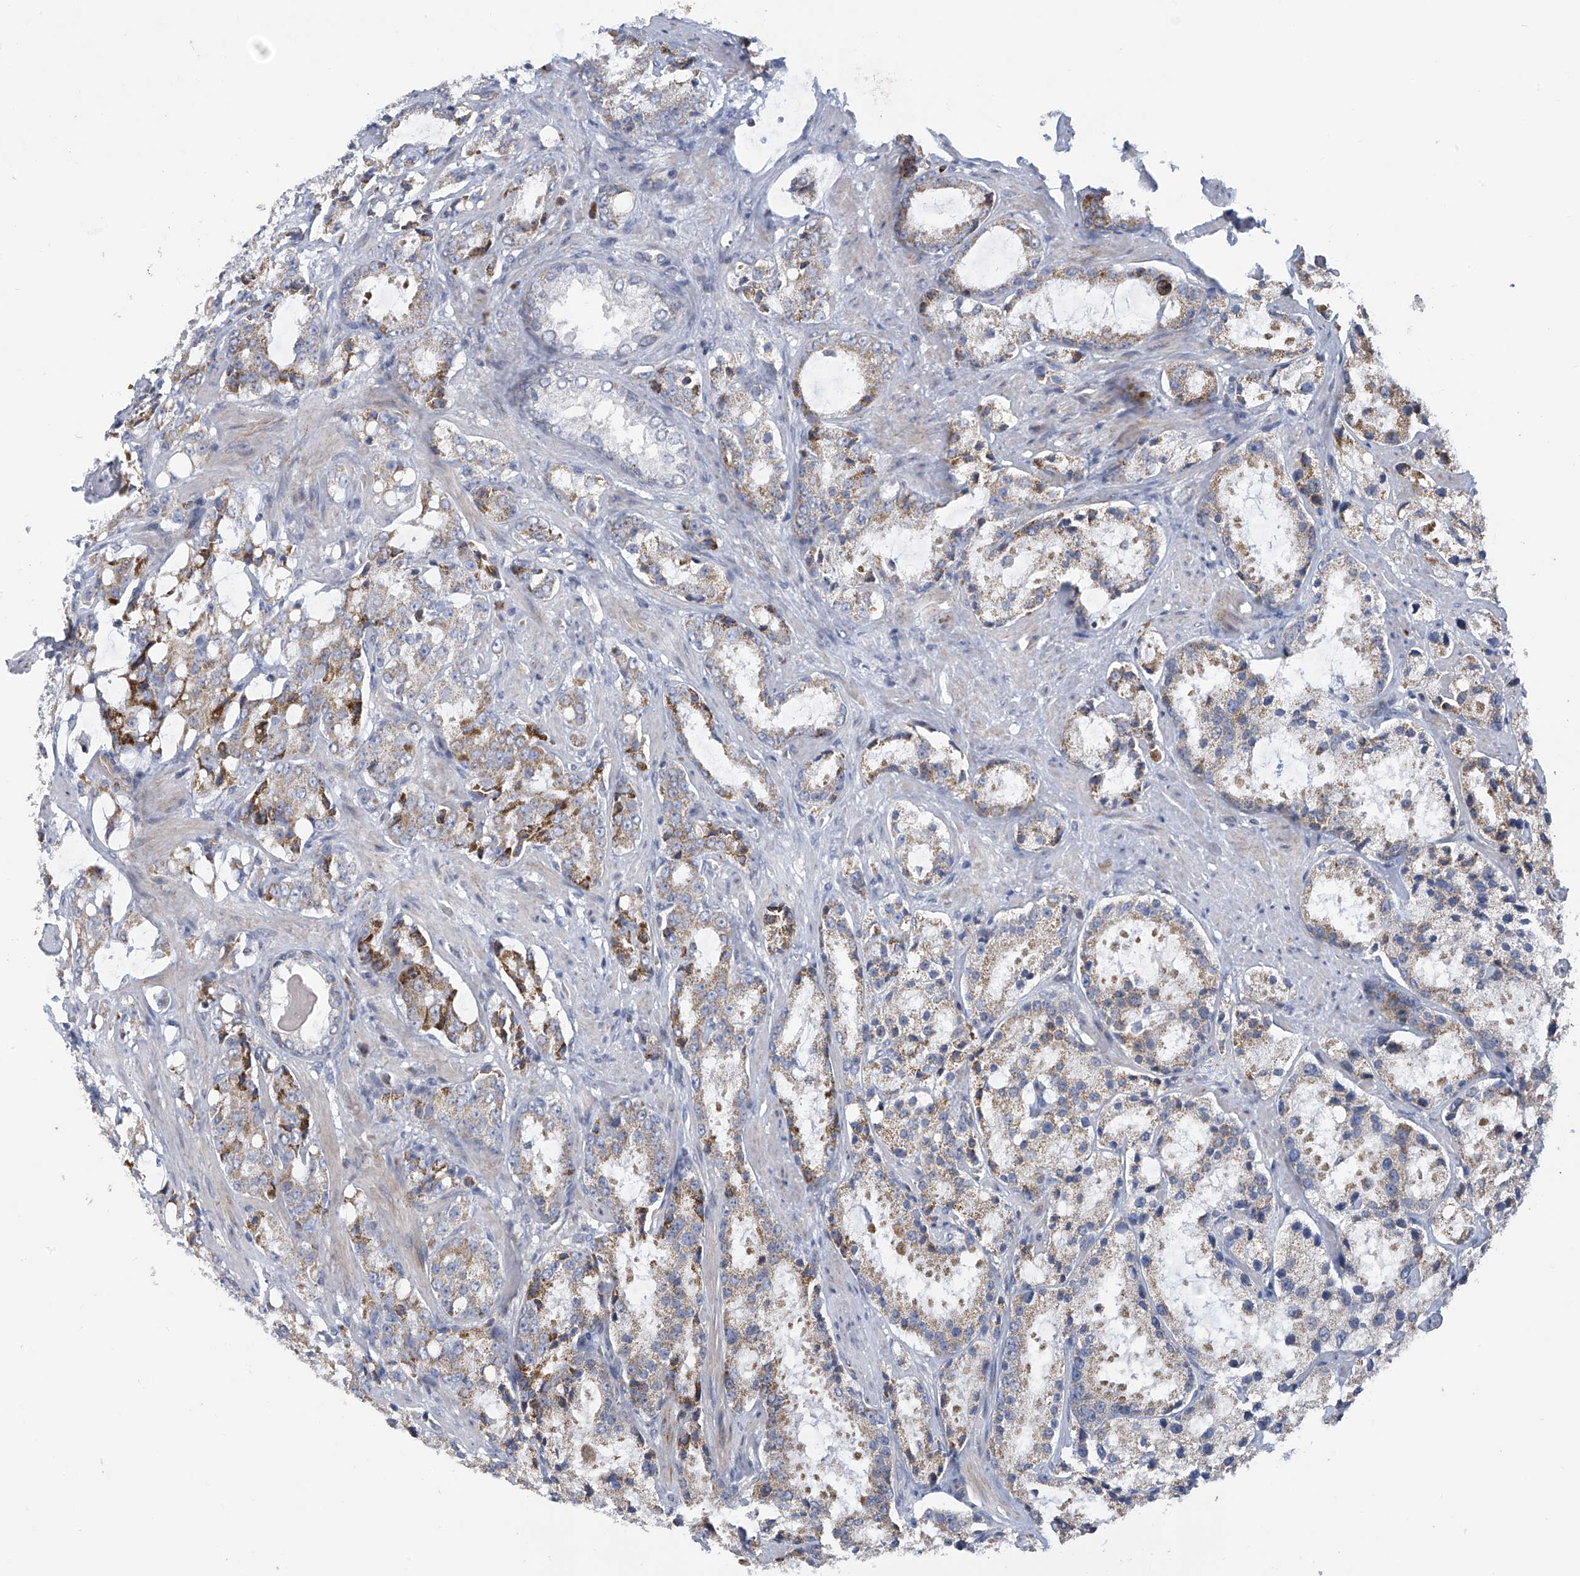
{"staining": {"intensity": "moderate", "quantity": "<25%", "location": "cytoplasmic/membranous"}, "tissue": "prostate cancer", "cell_type": "Tumor cells", "image_type": "cancer", "snomed": [{"axis": "morphology", "description": "Adenocarcinoma, High grade"}, {"axis": "topography", "description": "Prostate"}], "caption": "A high-resolution micrograph shows immunohistochemistry (IHC) staining of prostate high-grade adenocarcinoma, which displays moderate cytoplasmic/membranous positivity in about <25% of tumor cells. The staining is performed using DAB (3,3'-diaminobenzidine) brown chromogen to label protein expression. The nuclei are counter-stained blue using hematoxylin.", "gene": "SLCO4A1", "patient": {"sex": "male", "age": 66}}